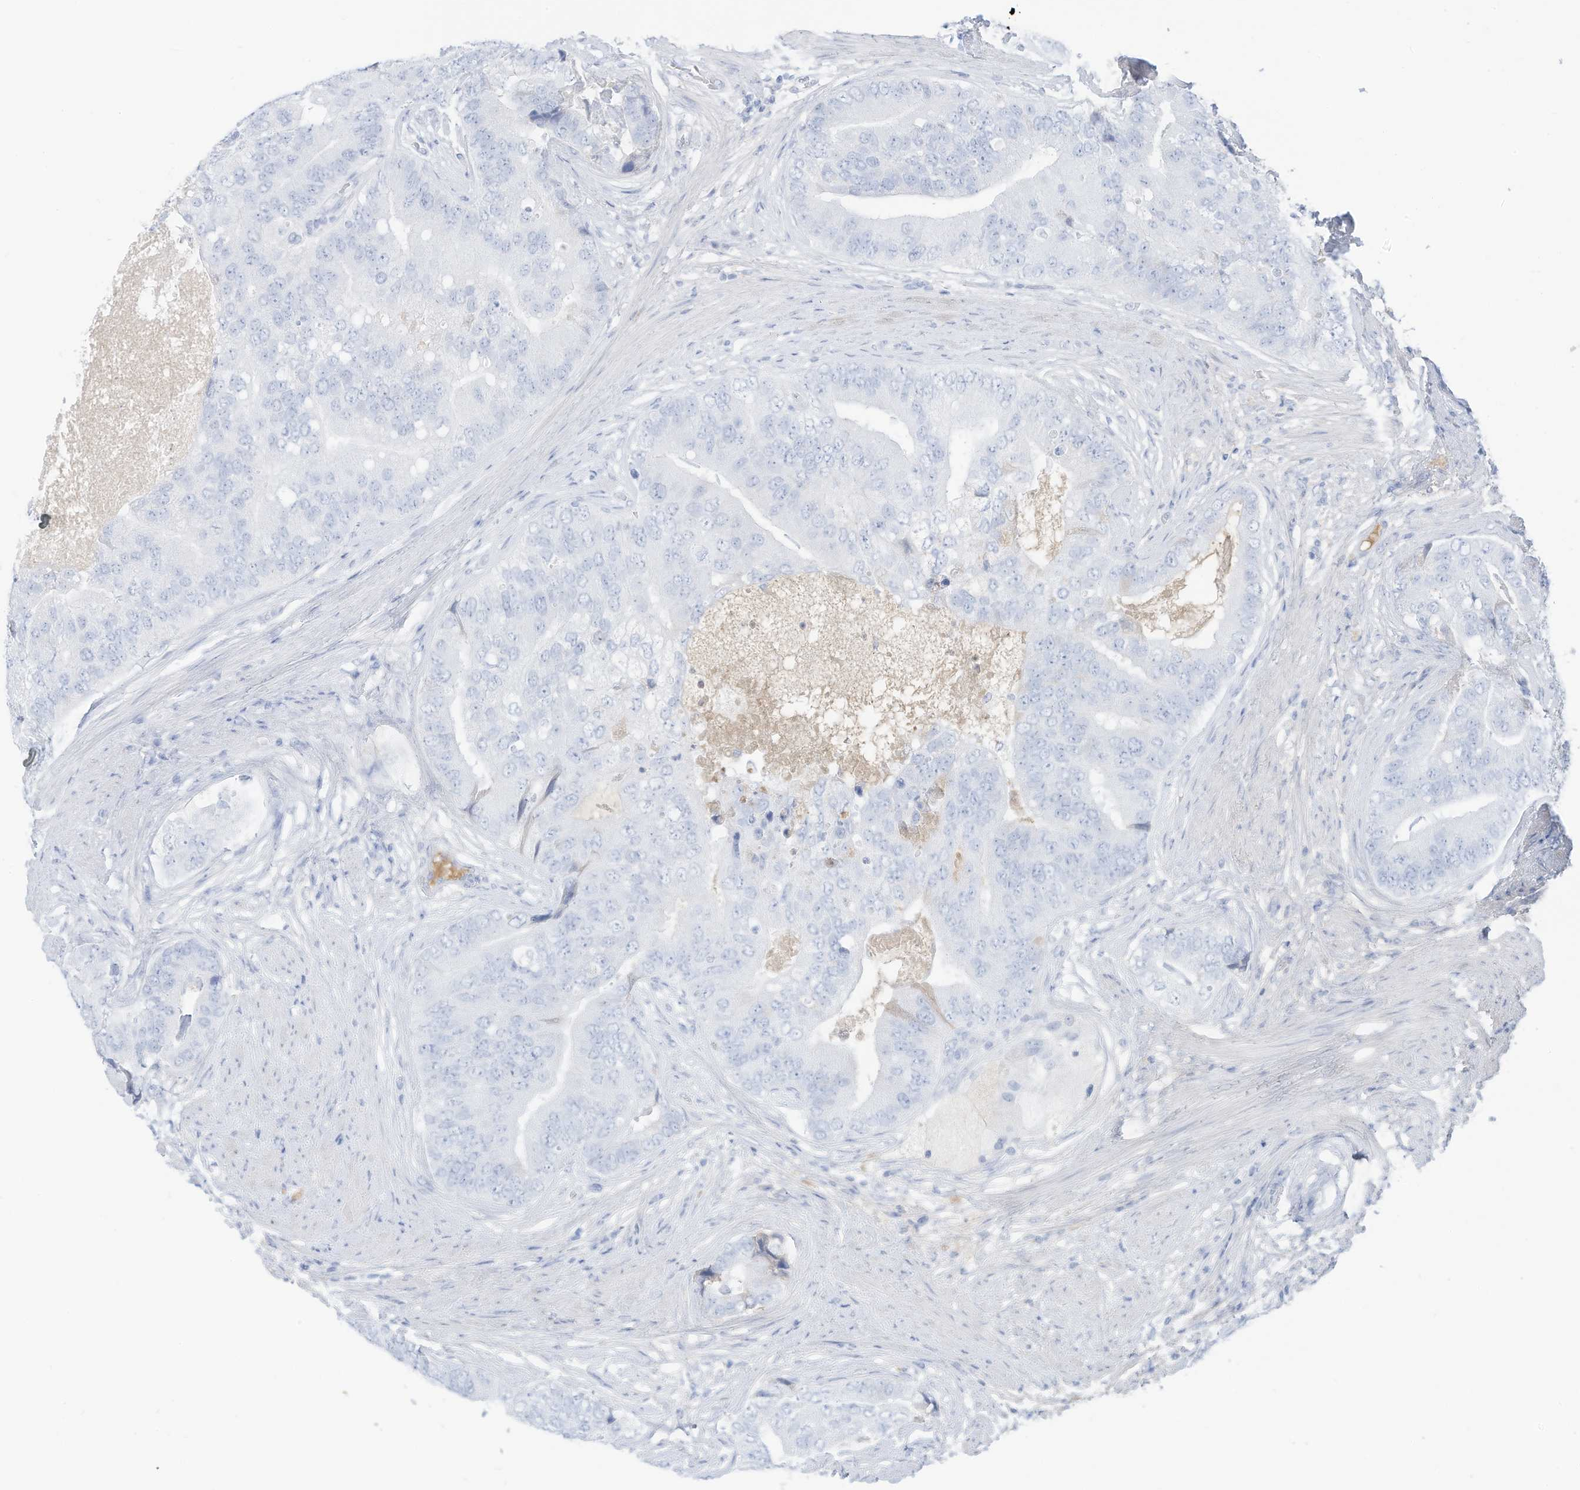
{"staining": {"intensity": "negative", "quantity": "none", "location": "none"}, "tissue": "prostate cancer", "cell_type": "Tumor cells", "image_type": "cancer", "snomed": [{"axis": "morphology", "description": "Adenocarcinoma, High grade"}, {"axis": "topography", "description": "Prostate"}], "caption": "The histopathology image reveals no staining of tumor cells in high-grade adenocarcinoma (prostate).", "gene": "HSD17B13", "patient": {"sex": "male", "age": 70}}